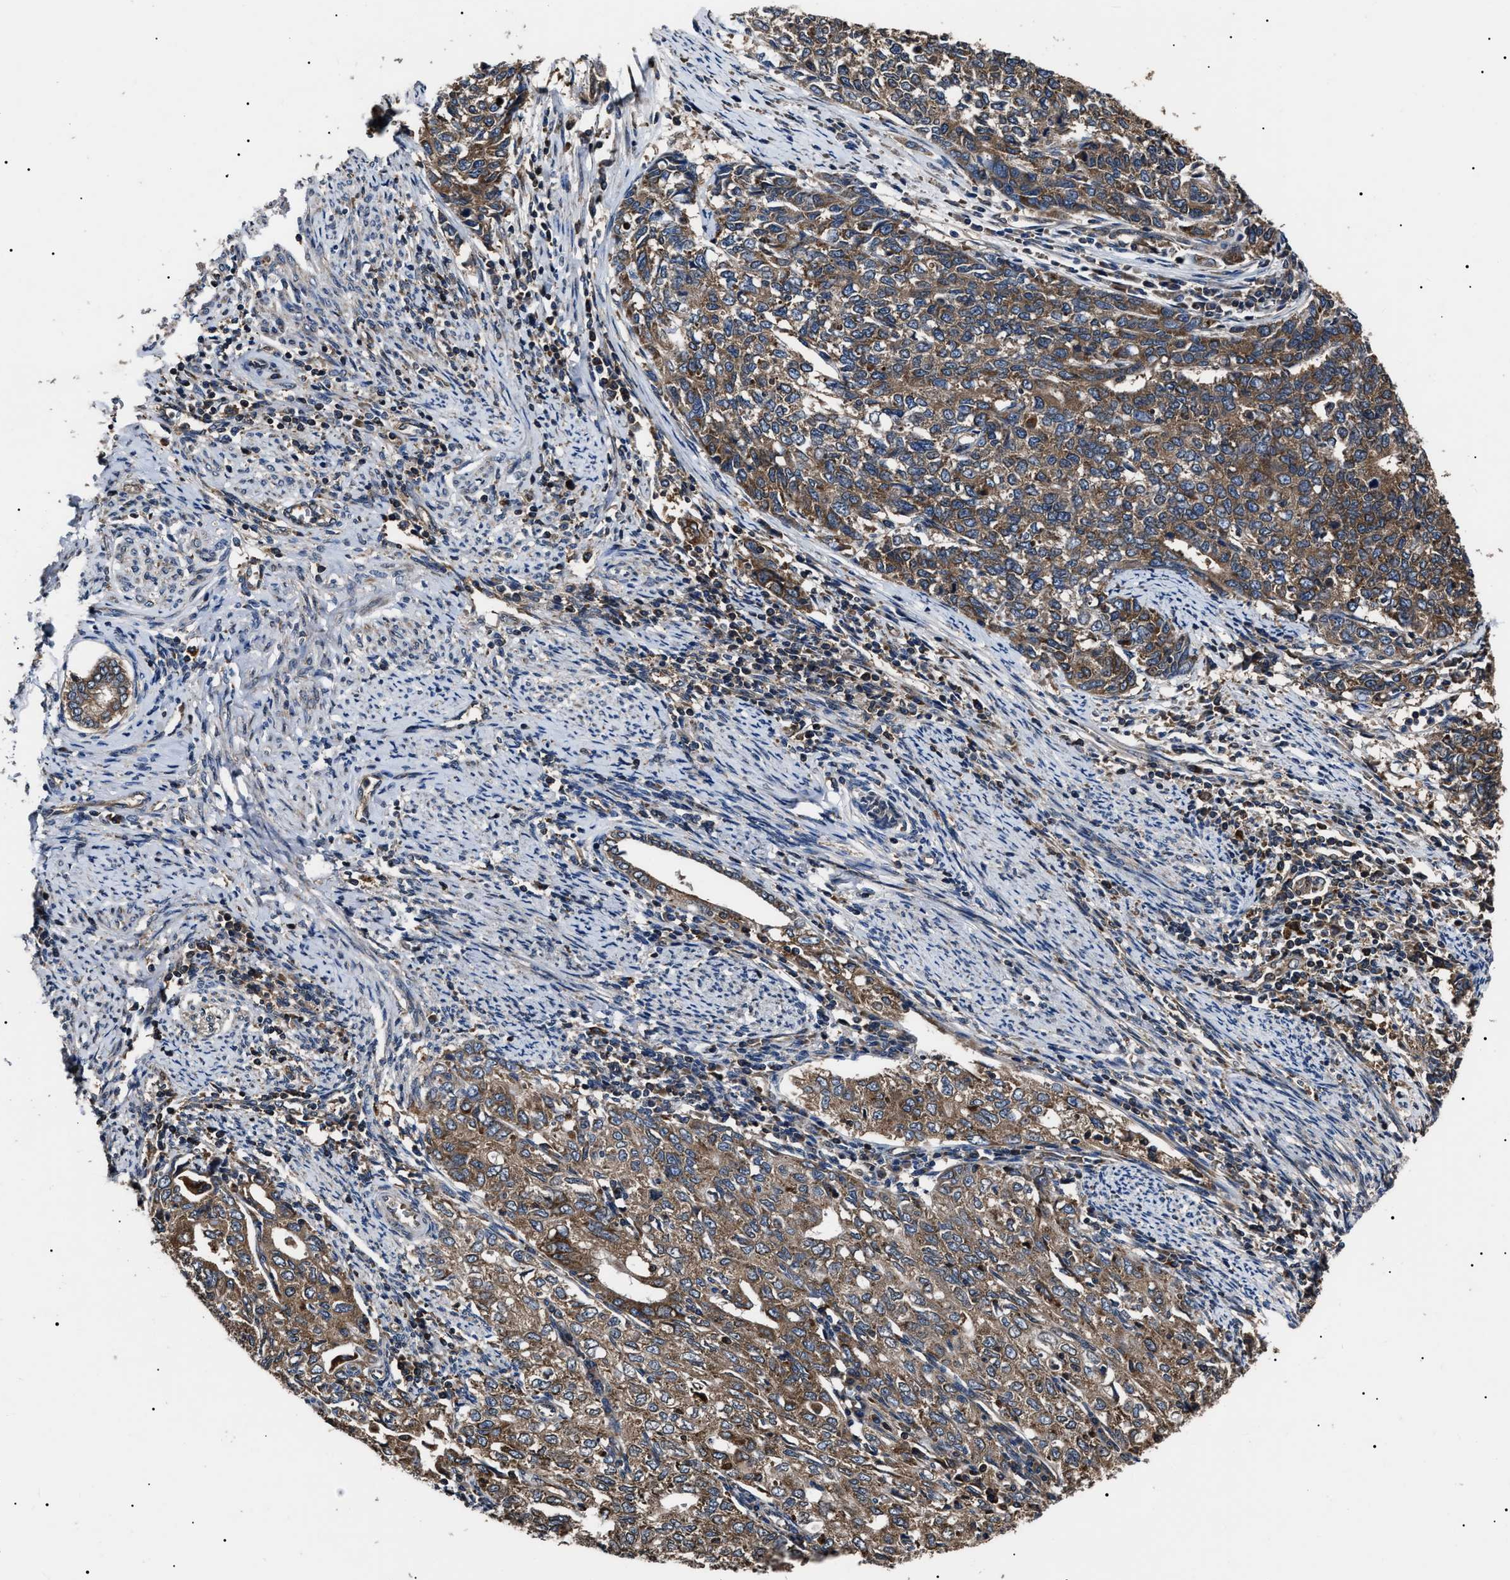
{"staining": {"intensity": "moderate", "quantity": ">75%", "location": "cytoplasmic/membranous"}, "tissue": "cervical cancer", "cell_type": "Tumor cells", "image_type": "cancer", "snomed": [{"axis": "morphology", "description": "Squamous cell carcinoma, NOS"}, {"axis": "topography", "description": "Cervix"}], "caption": "This photomicrograph demonstrates cervical cancer stained with immunohistochemistry to label a protein in brown. The cytoplasmic/membranous of tumor cells show moderate positivity for the protein. Nuclei are counter-stained blue.", "gene": "CCT8", "patient": {"sex": "female", "age": 63}}